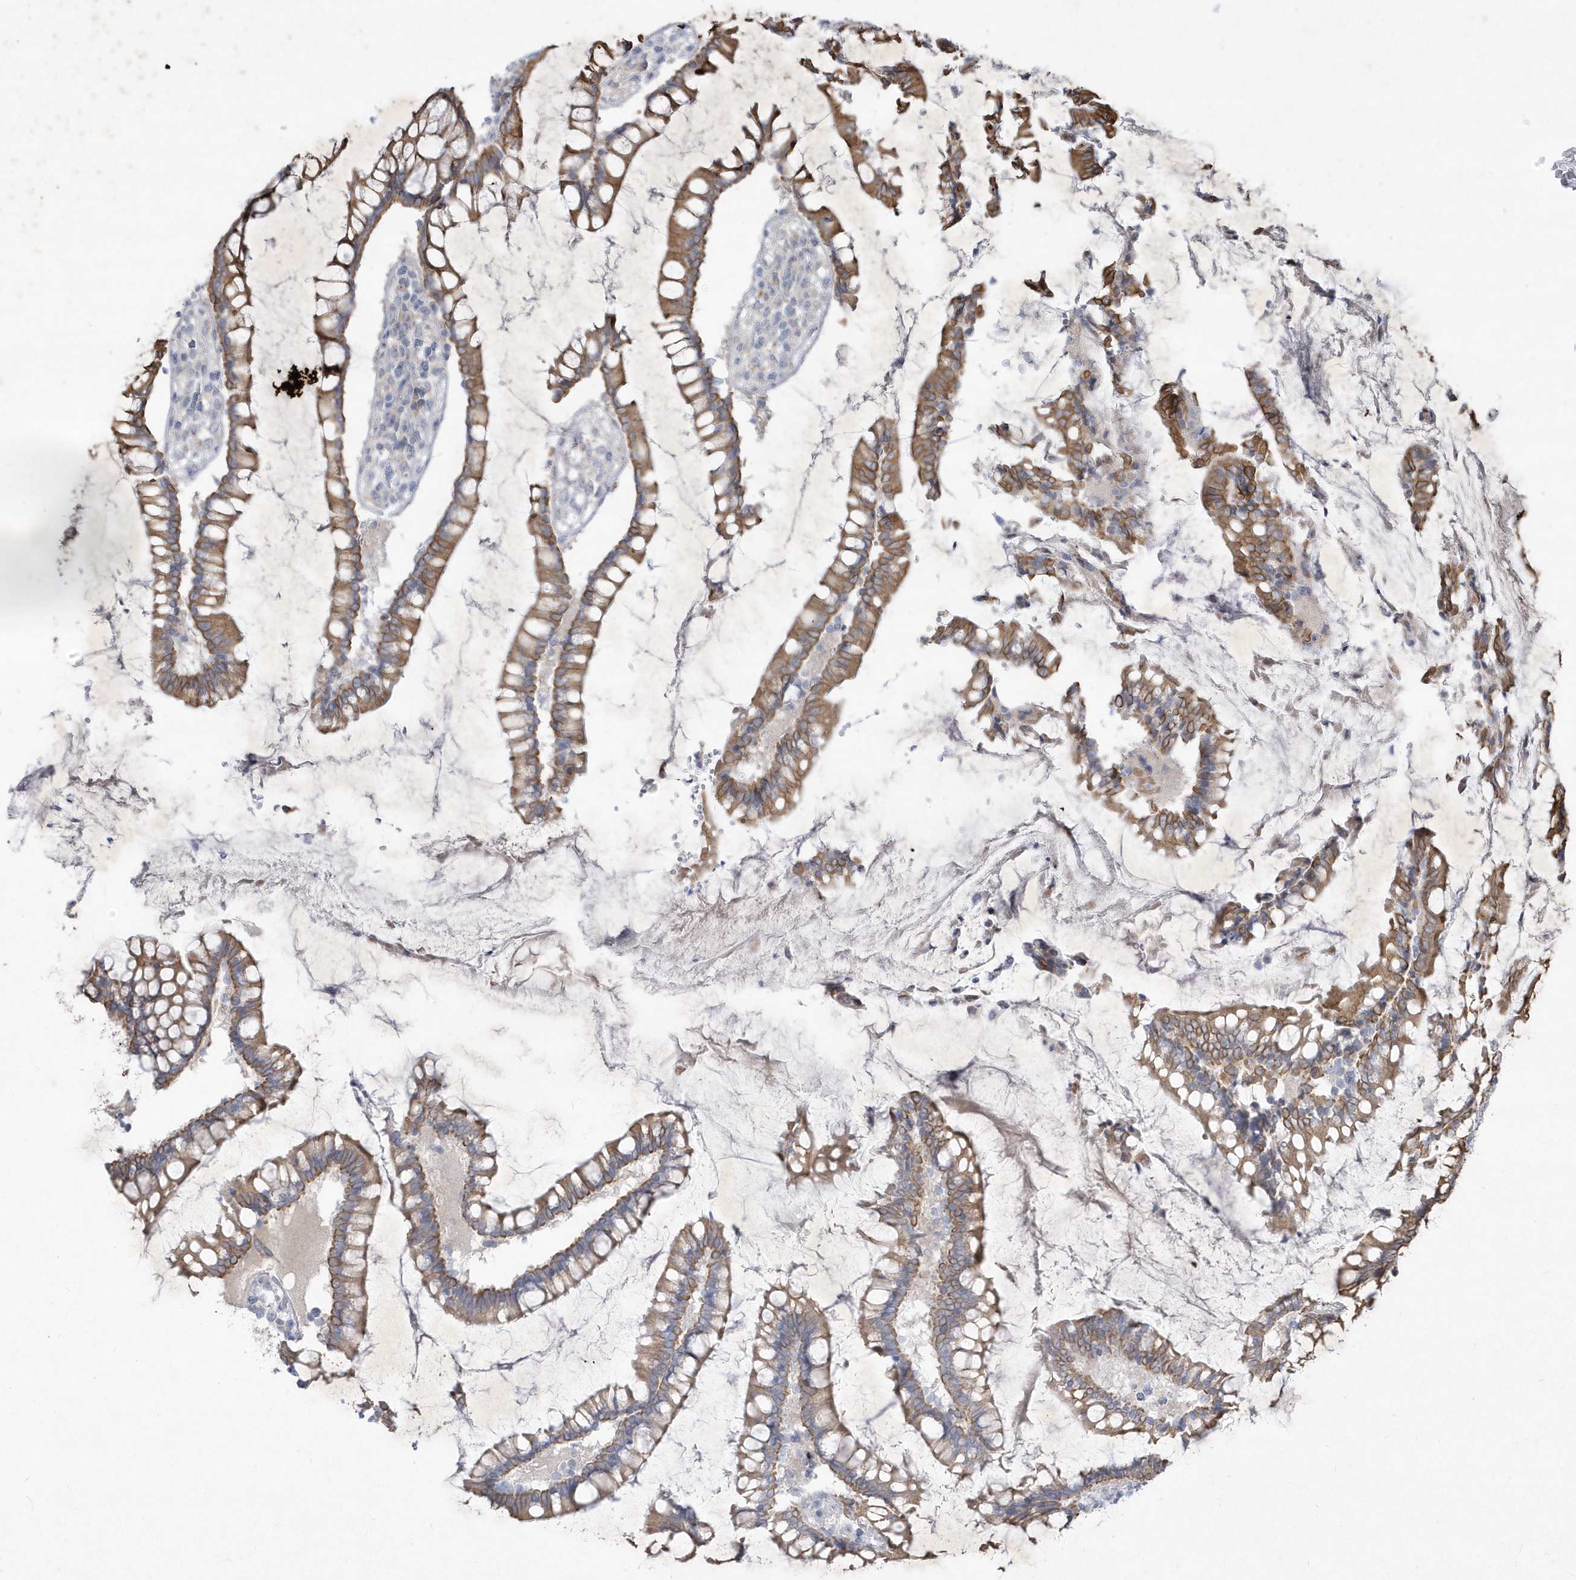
{"staining": {"intensity": "weak", "quantity": "25%-75%", "location": "cytoplasmic/membranous"}, "tissue": "colon", "cell_type": "Endothelial cells", "image_type": "normal", "snomed": [{"axis": "morphology", "description": "Normal tissue, NOS"}, {"axis": "topography", "description": "Colon"}], "caption": "An image of colon stained for a protein shows weak cytoplasmic/membranous brown staining in endothelial cells. (DAB (3,3'-diaminobenzidine) = brown stain, brightfield microscopy at high magnification).", "gene": "LARS1", "patient": {"sex": "female", "age": 79}}